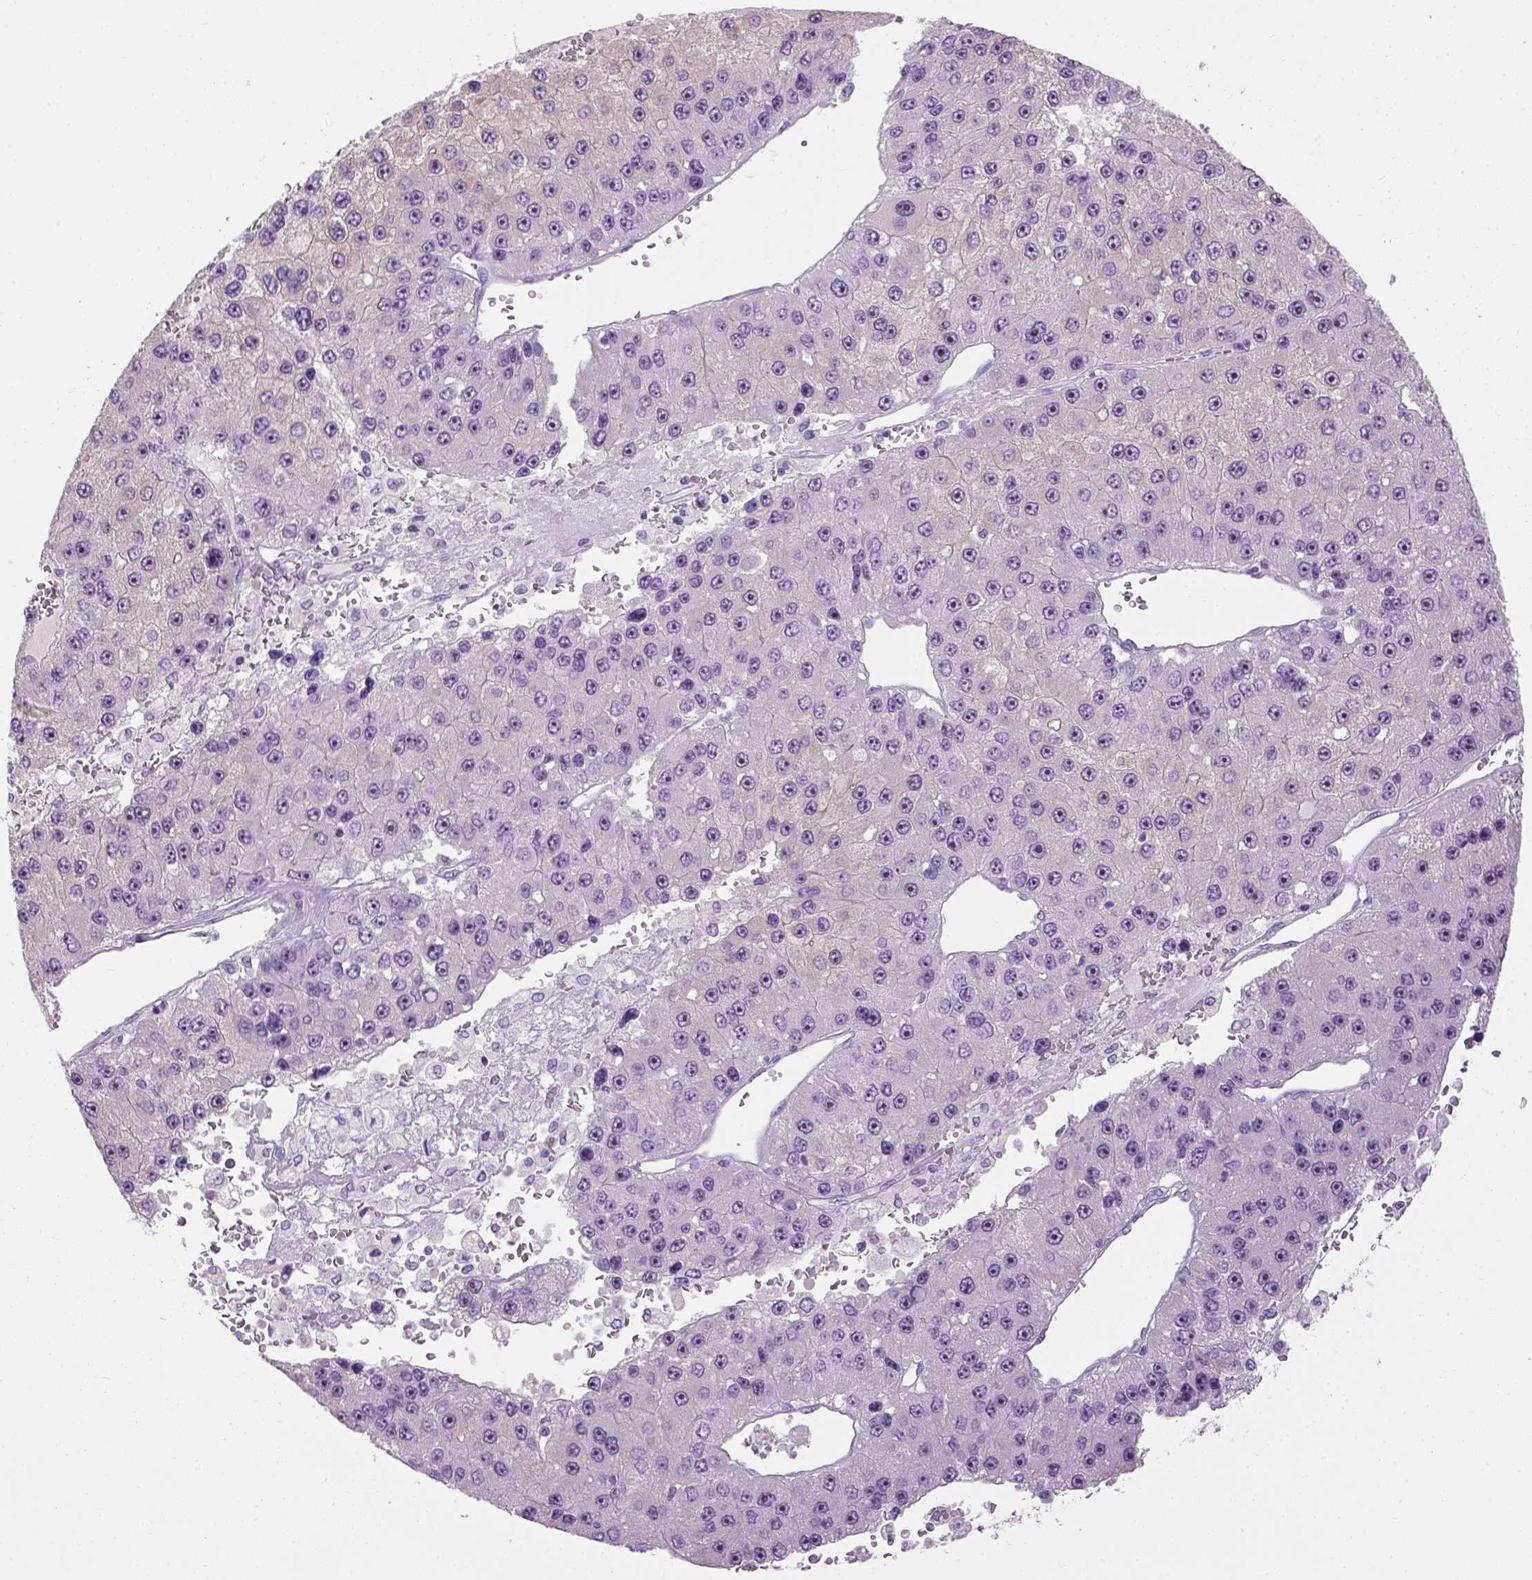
{"staining": {"intensity": "negative", "quantity": "none", "location": "none"}, "tissue": "liver cancer", "cell_type": "Tumor cells", "image_type": "cancer", "snomed": [{"axis": "morphology", "description": "Carcinoma, Hepatocellular, NOS"}, {"axis": "topography", "description": "Liver"}], "caption": "IHC photomicrograph of neoplastic tissue: liver cancer stained with DAB displays no significant protein staining in tumor cells.", "gene": "UTP4", "patient": {"sex": "female", "age": 73}}